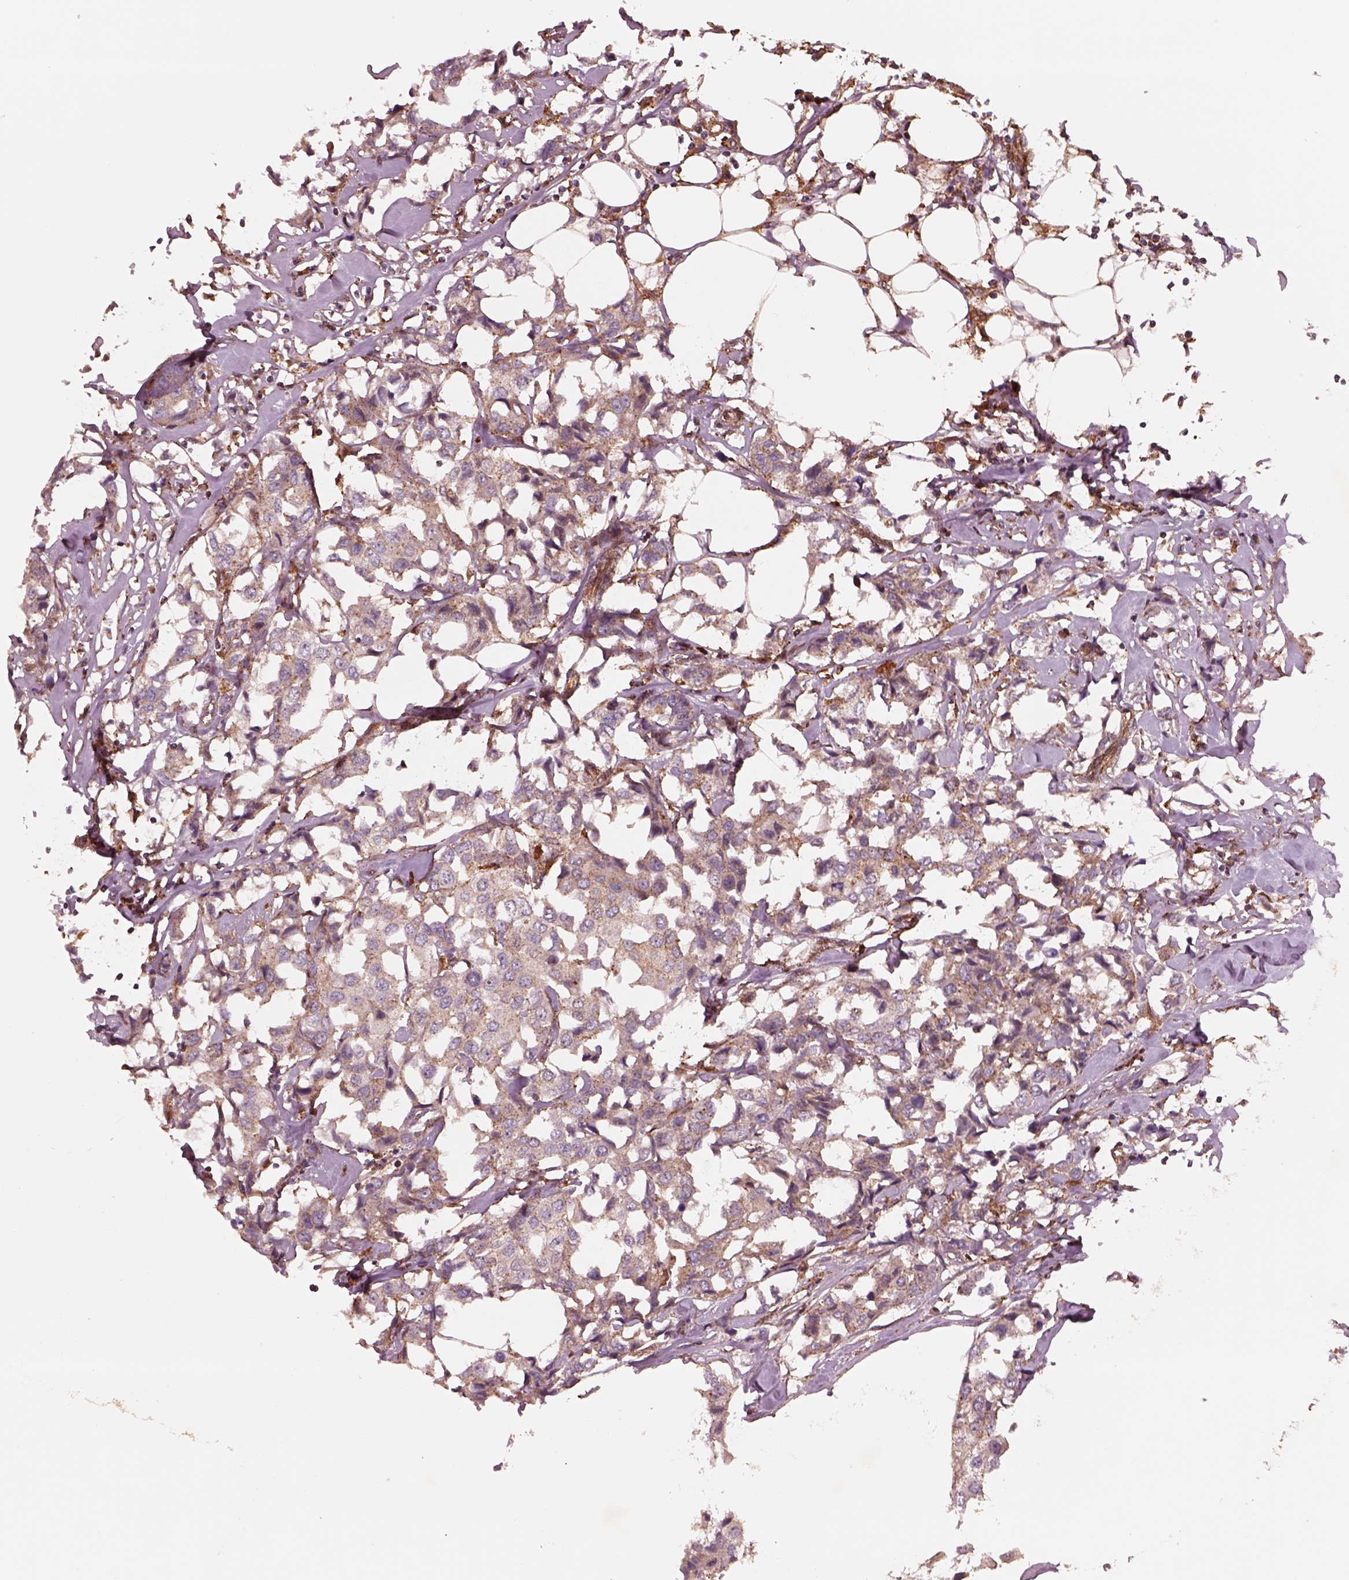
{"staining": {"intensity": "weak", "quantity": "25%-75%", "location": "cytoplasmic/membranous"}, "tissue": "breast cancer", "cell_type": "Tumor cells", "image_type": "cancer", "snomed": [{"axis": "morphology", "description": "Duct carcinoma"}, {"axis": "topography", "description": "Breast"}], "caption": "Breast intraductal carcinoma stained for a protein shows weak cytoplasmic/membranous positivity in tumor cells.", "gene": "WASHC2A", "patient": {"sex": "female", "age": 80}}